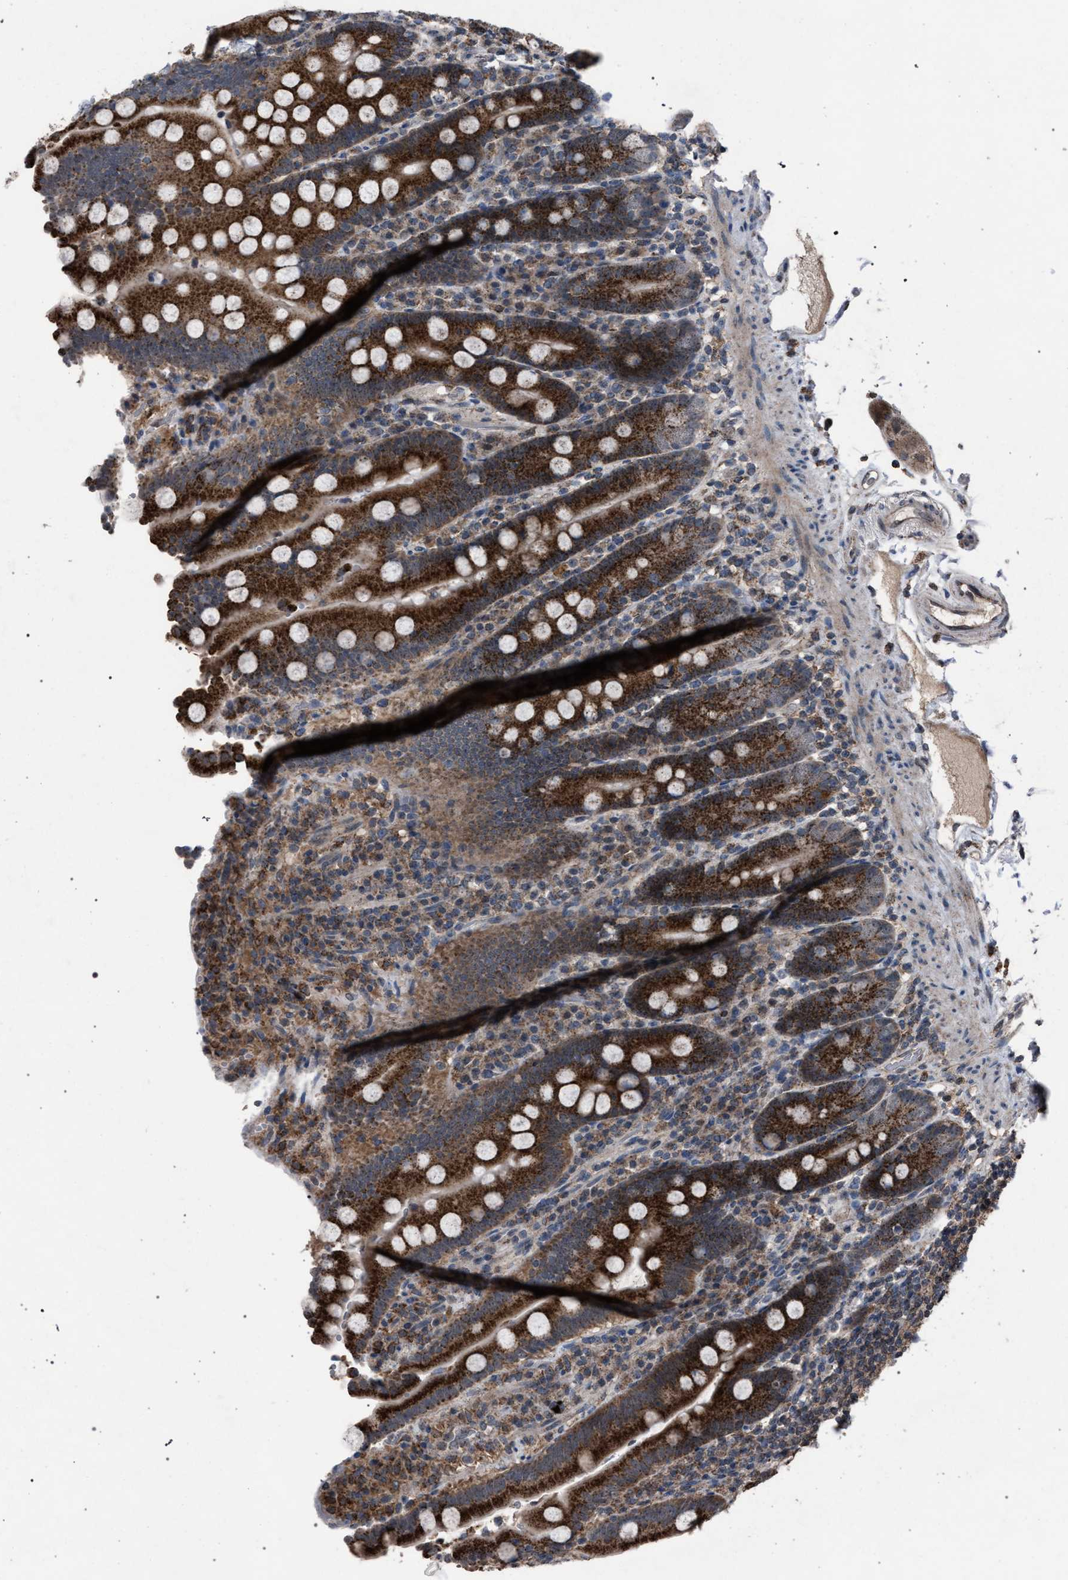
{"staining": {"intensity": "strong", "quantity": ">75%", "location": "cytoplasmic/membranous"}, "tissue": "duodenum", "cell_type": "Glandular cells", "image_type": "normal", "snomed": [{"axis": "morphology", "description": "Normal tissue, NOS"}, {"axis": "topography", "description": "Small intestine, NOS"}], "caption": "Immunohistochemistry micrograph of unremarkable duodenum stained for a protein (brown), which demonstrates high levels of strong cytoplasmic/membranous positivity in about >75% of glandular cells.", "gene": "HSD17B4", "patient": {"sex": "female", "age": 71}}